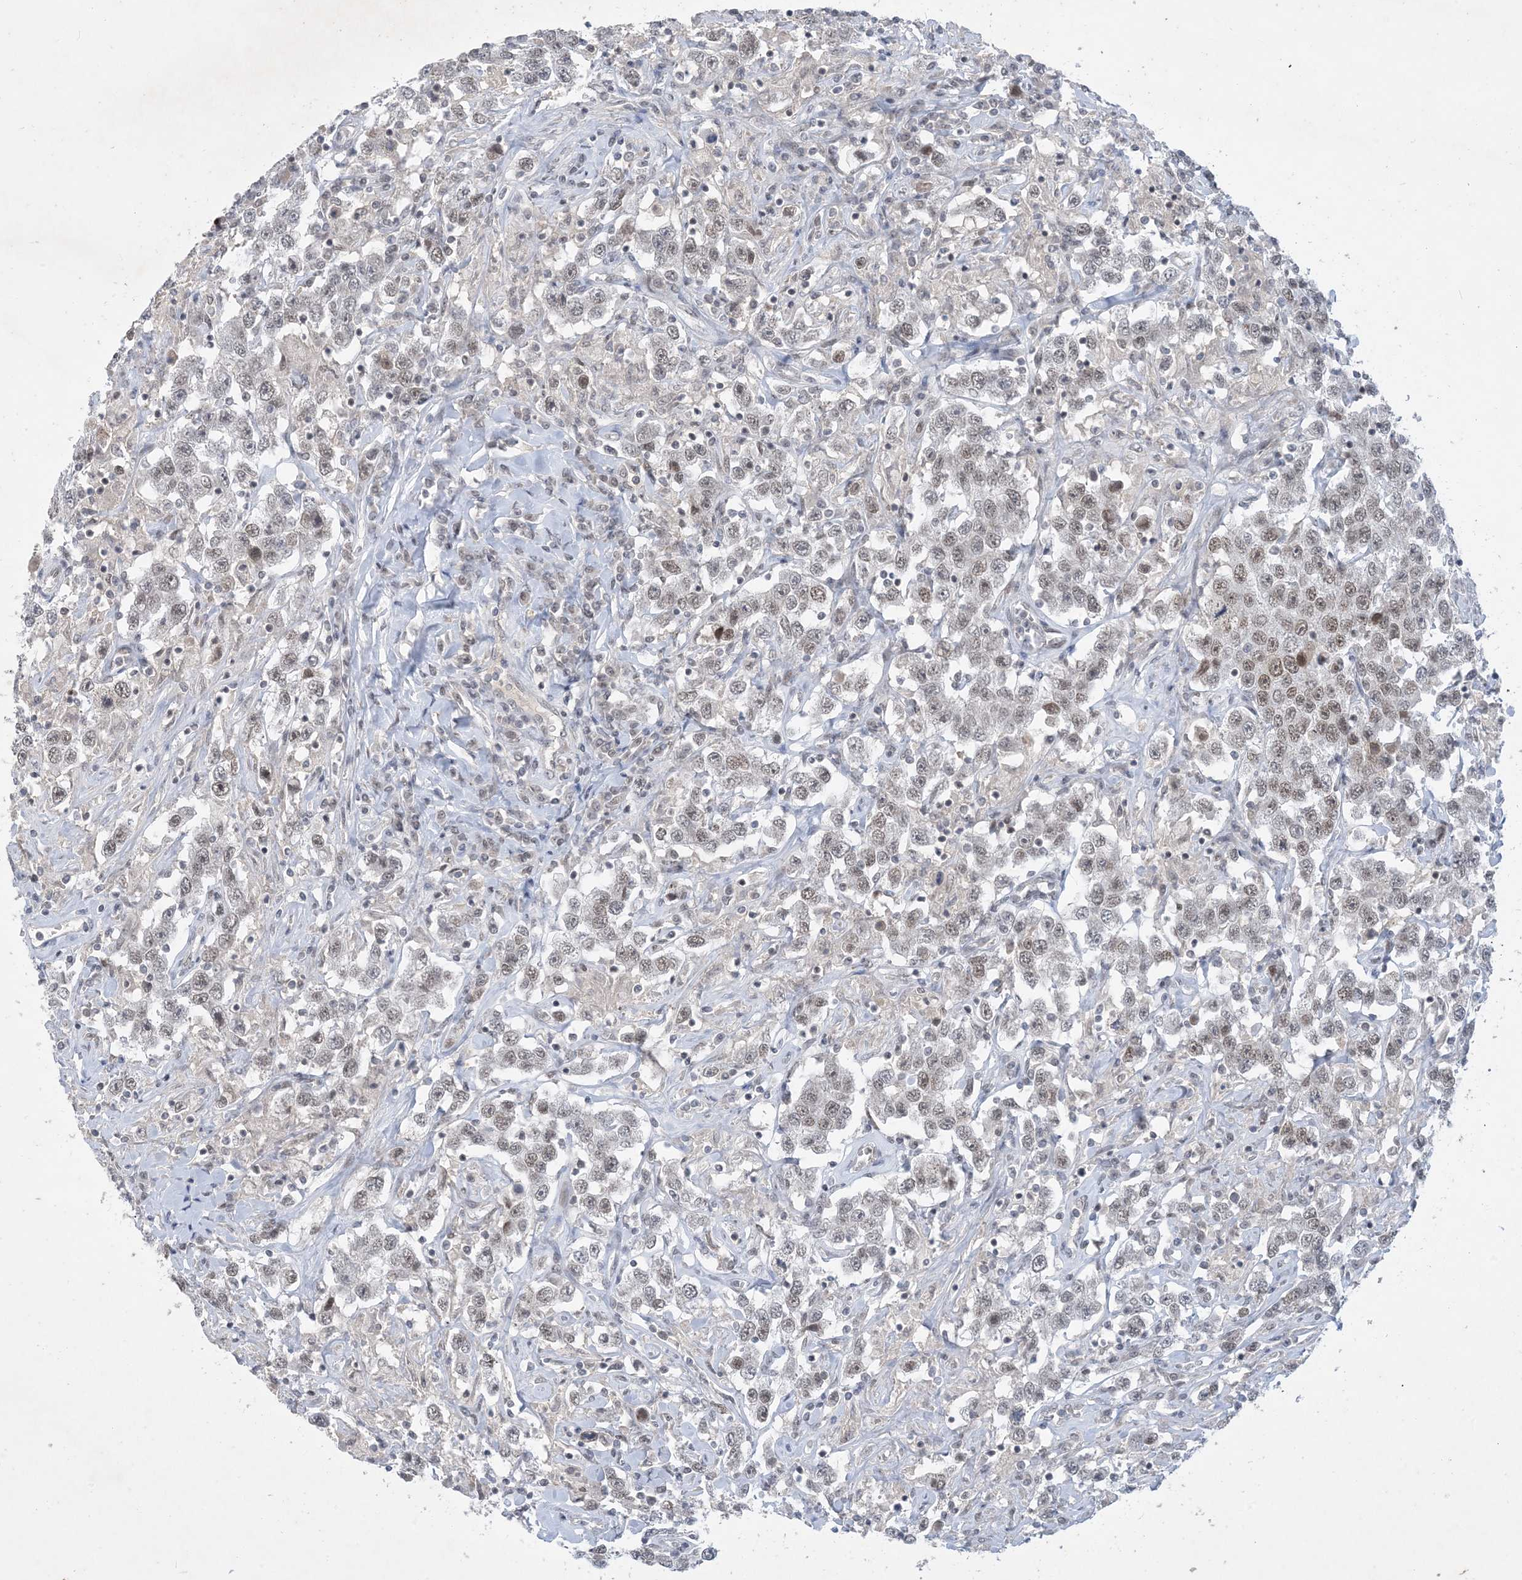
{"staining": {"intensity": "weak", "quantity": ">75%", "location": "nuclear"}, "tissue": "testis cancer", "cell_type": "Tumor cells", "image_type": "cancer", "snomed": [{"axis": "morphology", "description": "Seminoma, NOS"}, {"axis": "topography", "description": "Testis"}], "caption": "Protein staining of seminoma (testis) tissue shows weak nuclear staining in approximately >75% of tumor cells.", "gene": "ZNF674", "patient": {"sex": "male", "age": 41}}